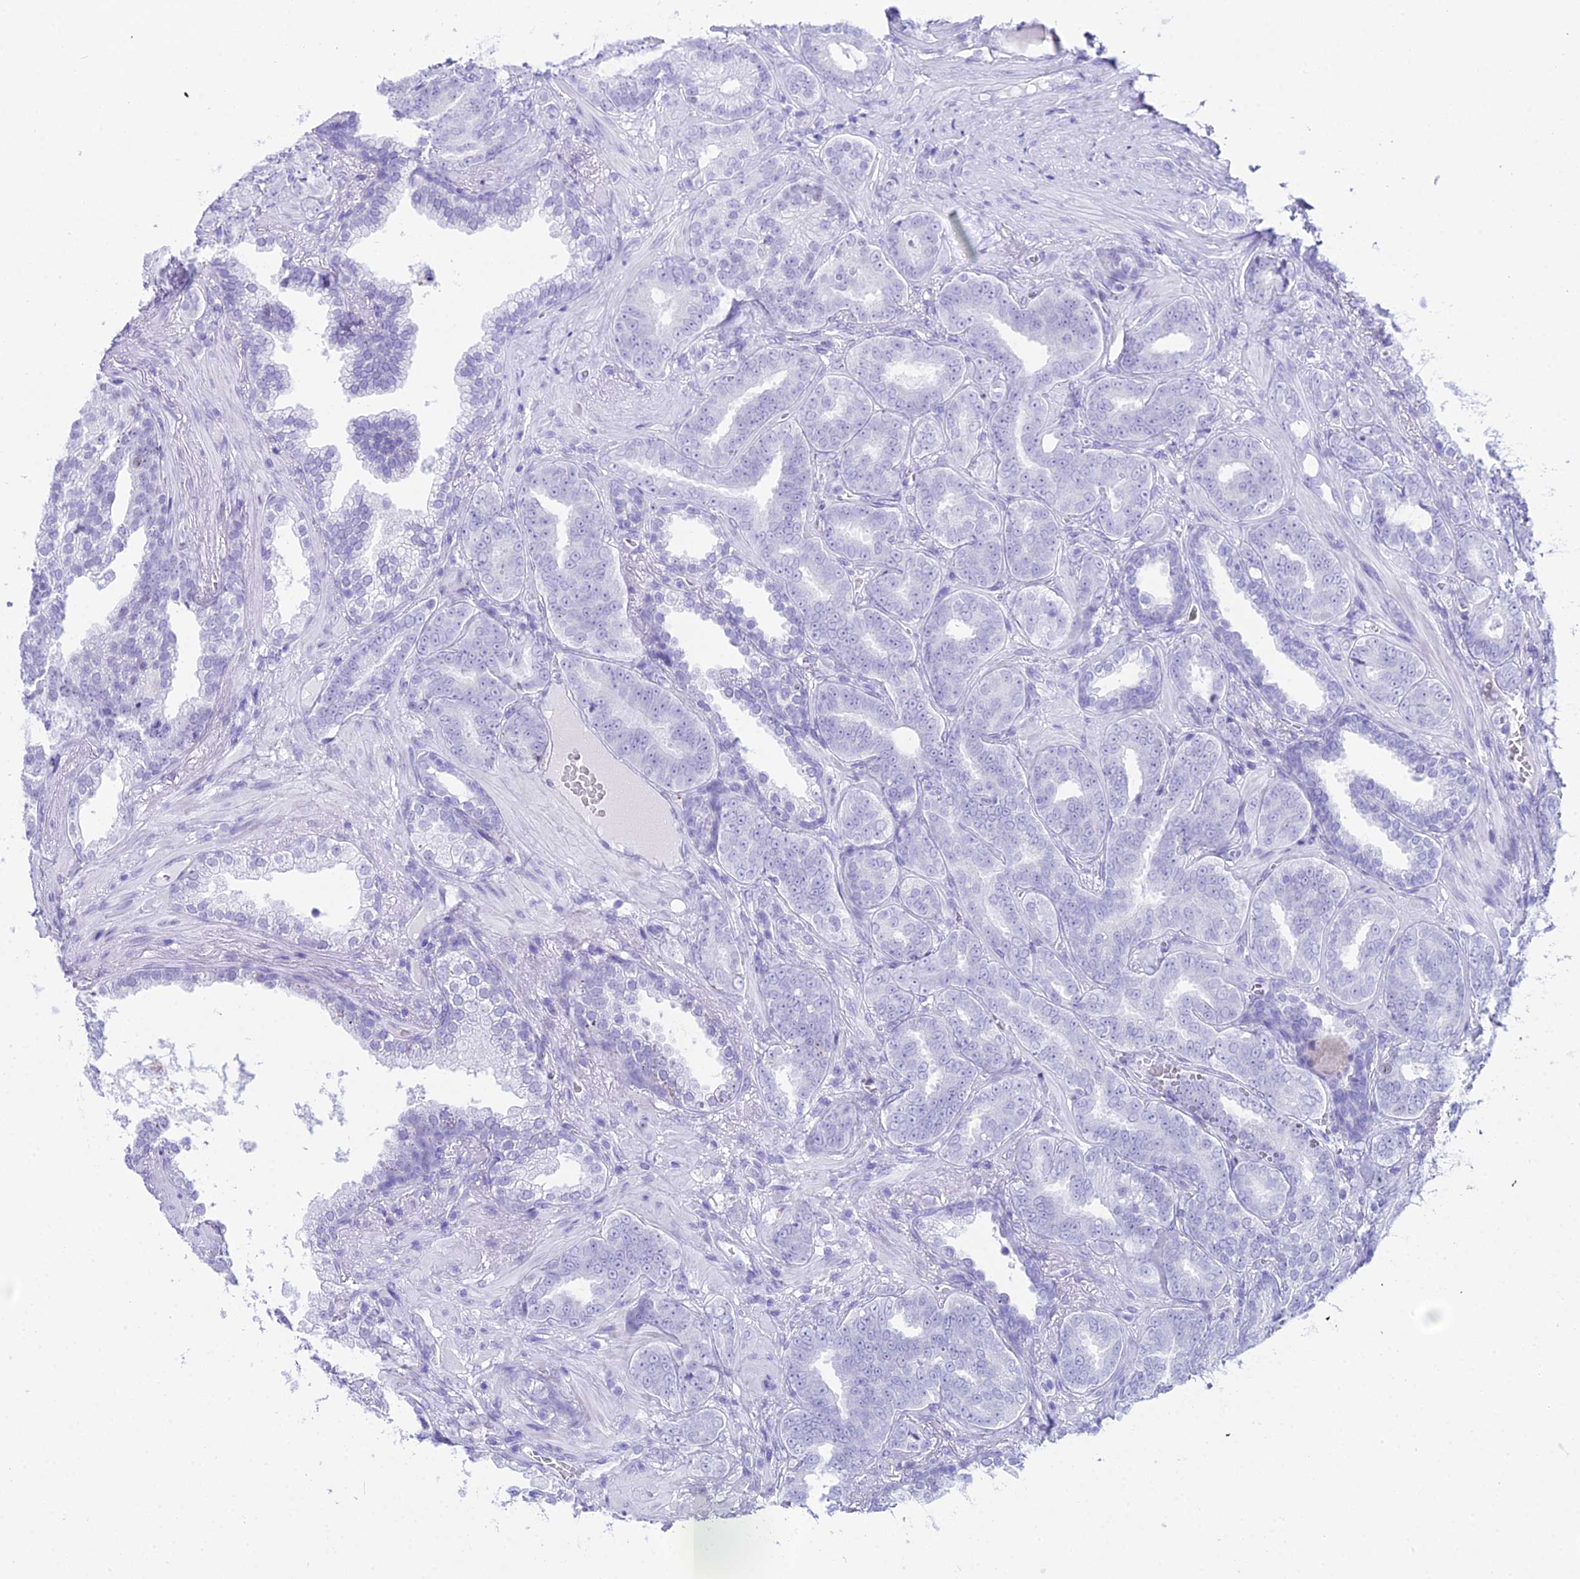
{"staining": {"intensity": "moderate", "quantity": "<25%", "location": "nuclear"}, "tissue": "prostate cancer", "cell_type": "Tumor cells", "image_type": "cancer", "snomed": [{"axis": "morphology", "description": "Adenocarcinoma, High grade"}, {"axis": "topography", "description": "Prostate and seminal vesicle, NOS"}], "caption": "High-grade adenocarcinoma (prostate) was stained to show a protein in brown. There is low levels of moderate nuclear expression in approximately <25% of tumor cells.", "gene": "RNPS1", "patient": {"sex": "male", "age": 67}}